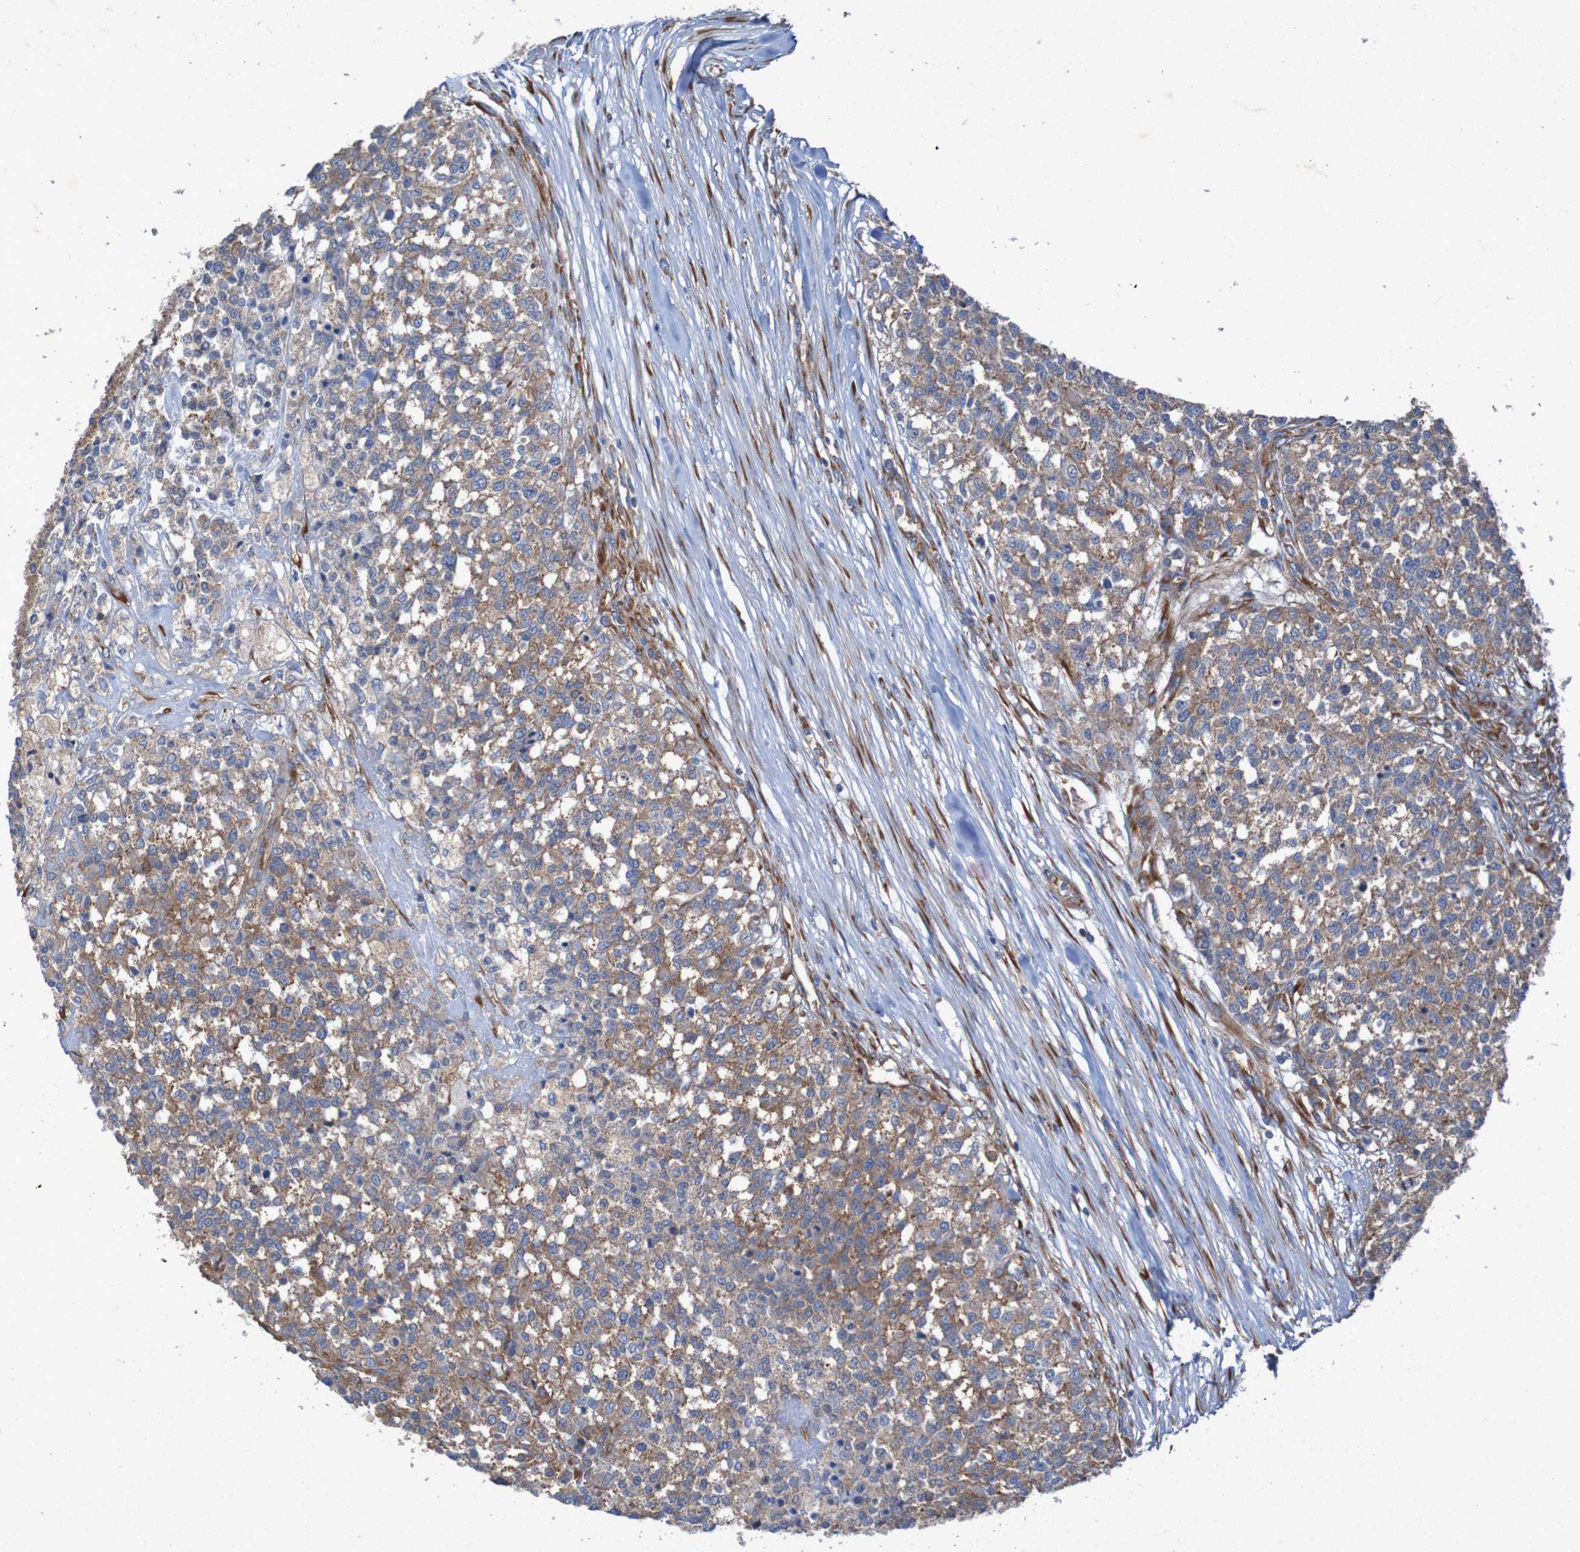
{"staining": {"intensity": "moderate", "quantity": ">75%", "location": "cytoplasmic/membranous"}, "tissue": "testis cancer", "cell_type": "Tumor cells", "image_type": "cancer", "snomed": [{"axis": "morphology", "description": "Seminoma, NOS"}, {"axis": "topography", "description": "Testis"}], "caption": "High-magnification brightfield microscopy of testis seminoma stained with DAB (brown) and counterstained with hematoxylin (blue). tumor cells exhibit moderate cytoplasmic/membranous positivity is seen in about>75% of cells. (DAB = brown stain, brightfield microscopy at high magnification).", "gene": "RPL10", "patient": {"sex": "male", "age": 59}}